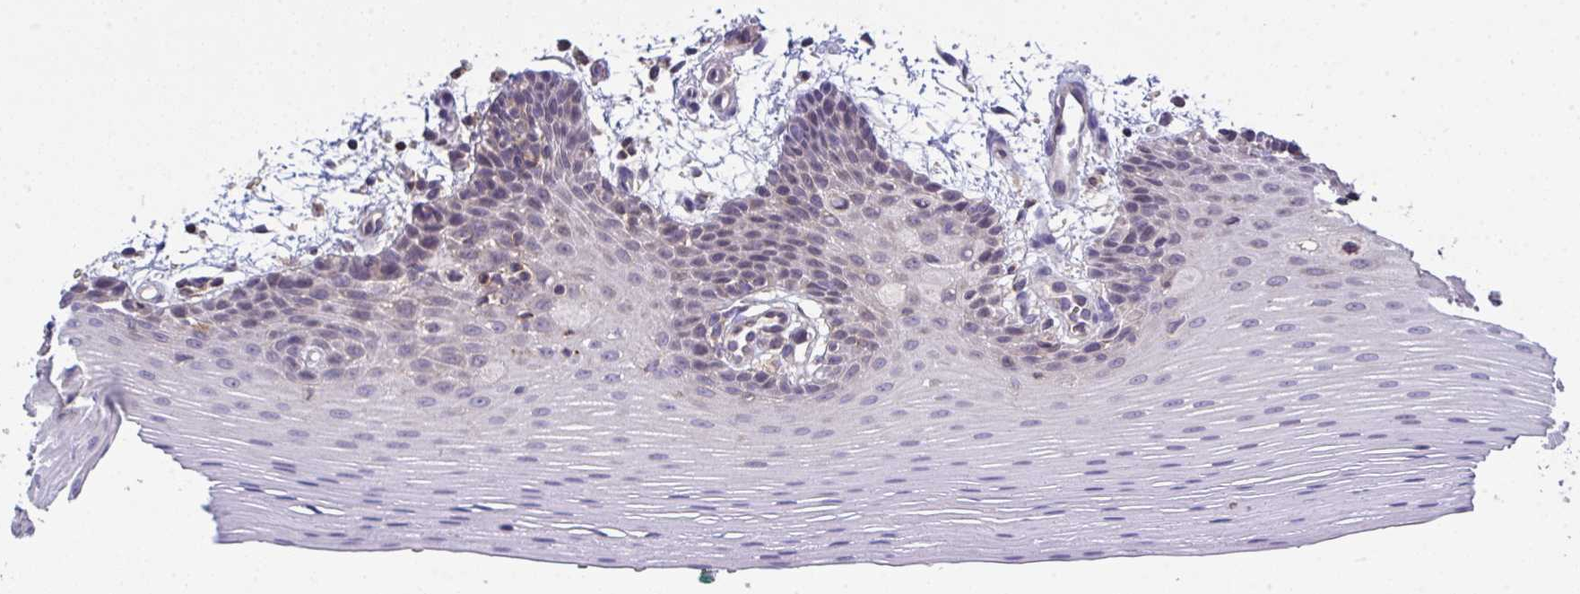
{"staining": {"intensity": "weak", "quantity": "<25%", "location": "cytoplasmic/membranous"}, "tissue": "oral mucosa", "cell_type": "Squamous epithelial cells", "image_type": "normal", "snomed": [{"axis": "morphology", "description": "Normal tissue, NOS"}, {"axis": "topography", "description": "Oral tissue"}], "caption": "This micrograph is of unremarkable oral mucosa stained with immunohistochemistry (IHC) to label a protein in brown with the nuclei are counter-stained blue. There is no expression in squamous epithelial cells. The staining is performed using DAB (3,3'-diaminobenzidine) brown chromogen with nuclei counter-stained in using hematoxylin.", "gene": "PPM1H", "patient": {"sex": "female", "age": 81}}